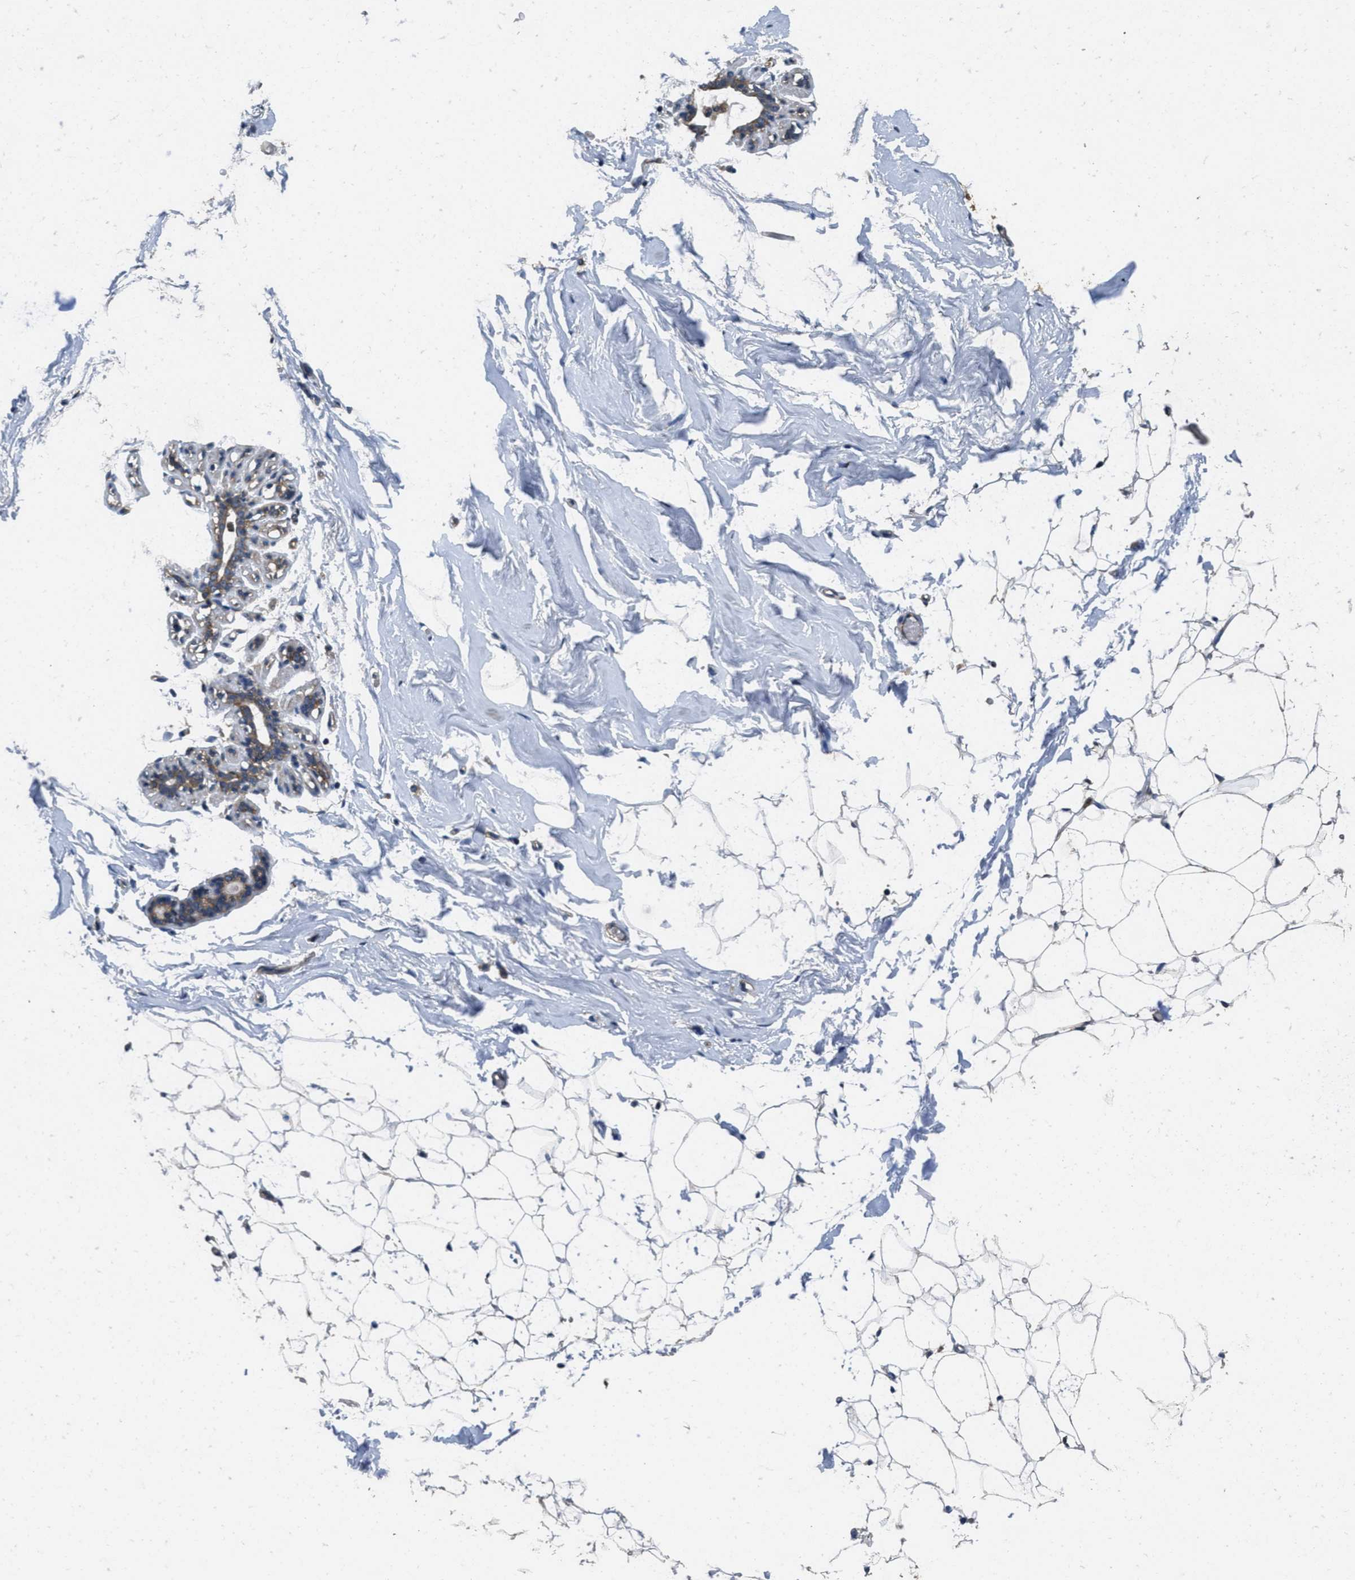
{"staining": {"intensity": "negative", "quantity": "none", "location": "none"}, "tissue": "adipose tissue", "cell_type": "Adipocytes", "image_type": "normal", "snomed": [{"axis": "morphology", "description": "Normal tissue, NOS"}, {"axis": "topography", "description": "Breast"}, {"axis": "topography", "description": "Soft tissue"}], "caption": "There is no significant staining in adipocytes of adipose tissue. Nuclei are stained in blue.", "gene": "TOMM70", "patient": {"sex": "female", "age": 75}}